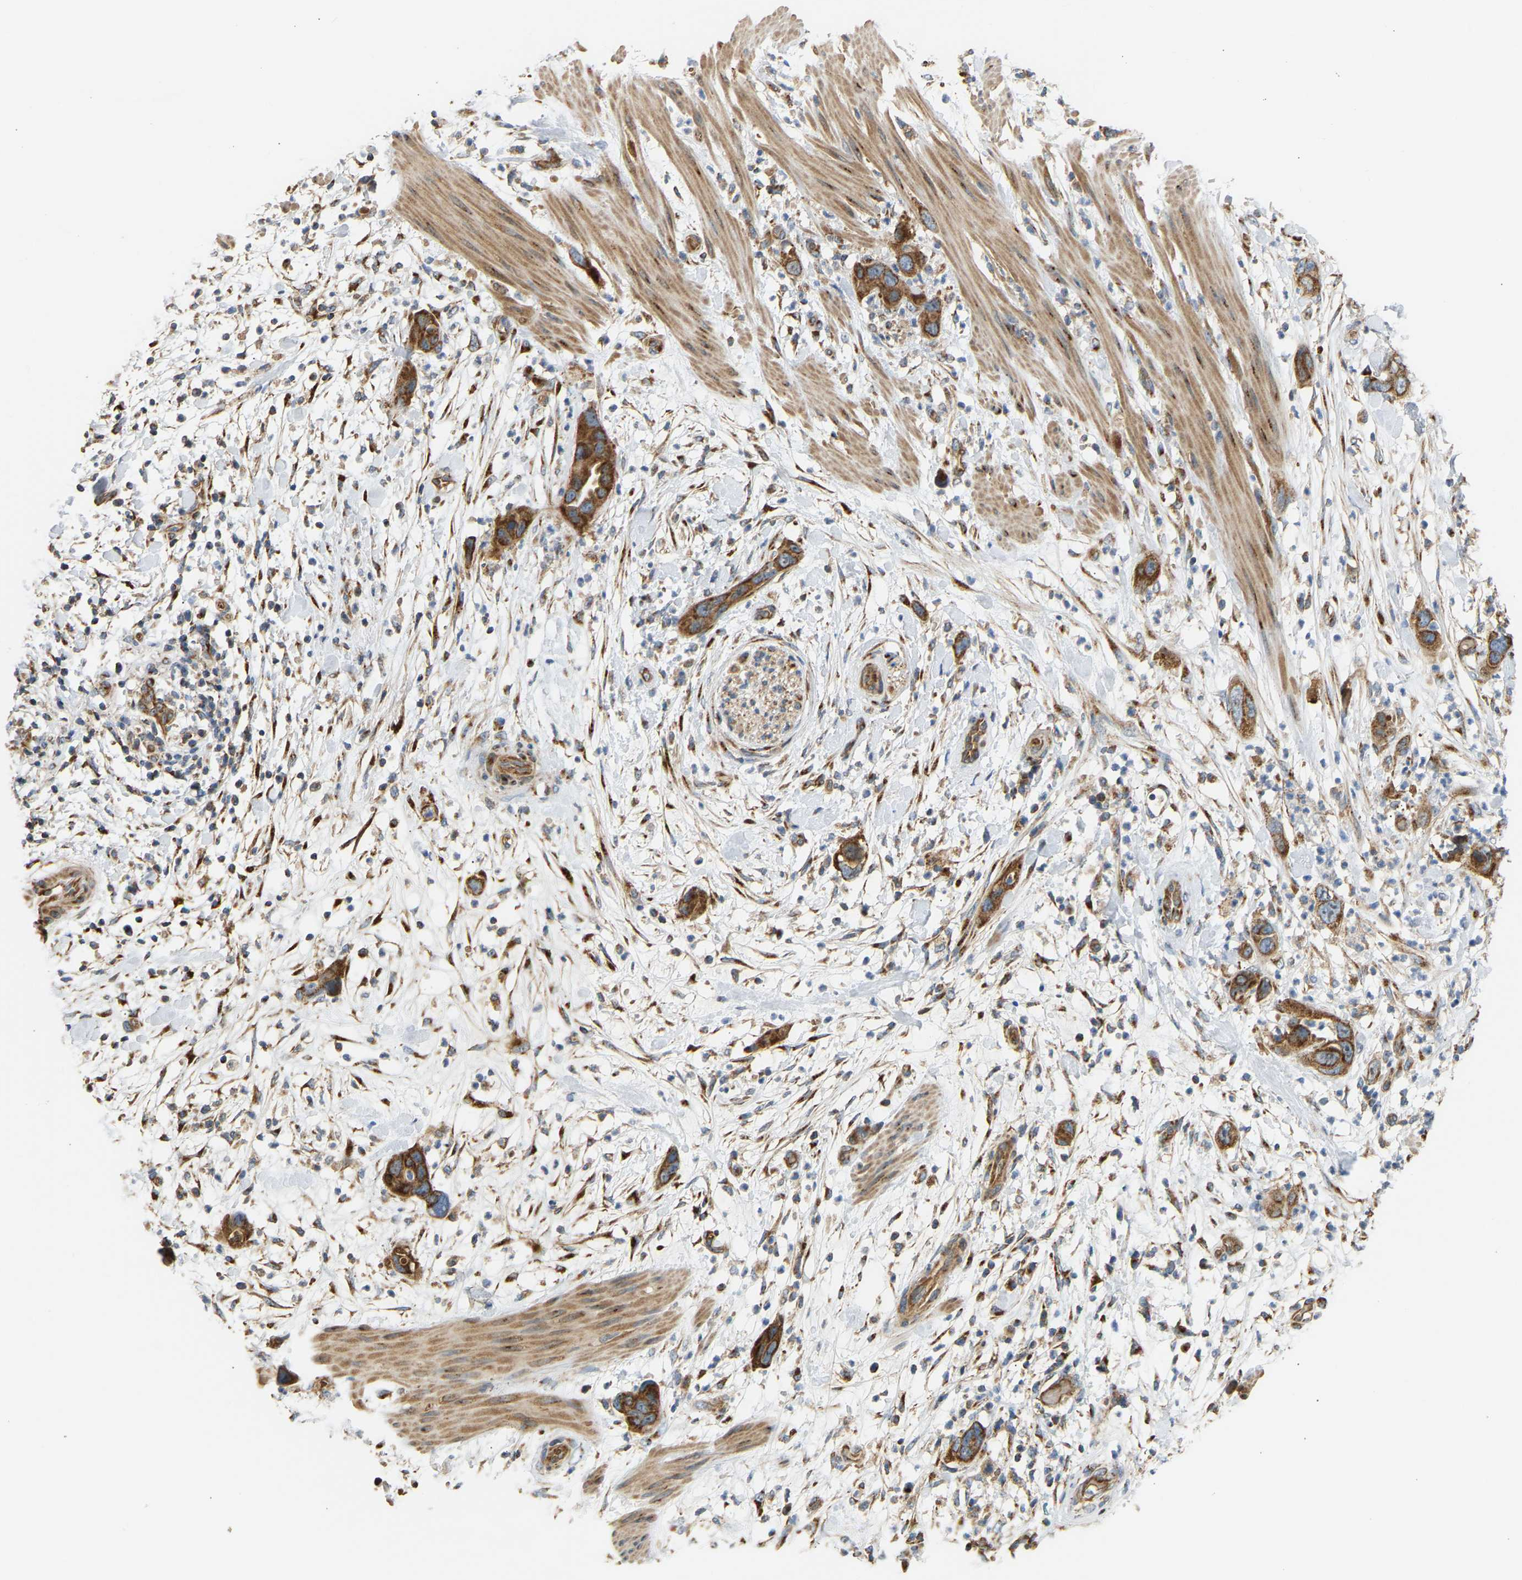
{"staining": {"intensity": "strong", "quantity": ">75%", "location": "cytoplasmic/membranous"}, "tissue": "pancreatic cancer", "cell_type": "Tumor cells", "image_type": "cancer", "snomed": [{"axis": "morphology", "description": "Adenocarcinoma, NOS"}, {"axis": "topography", "description": "Pancreas"}], "caption": "Human pancreatic cancer stained with a brown dye displays strong cytoplasmic/membranous positive expression in approximately >75% of tumor cells.", "gene": "YIPF2", "patient": {"sex": "female", "age": 71}}